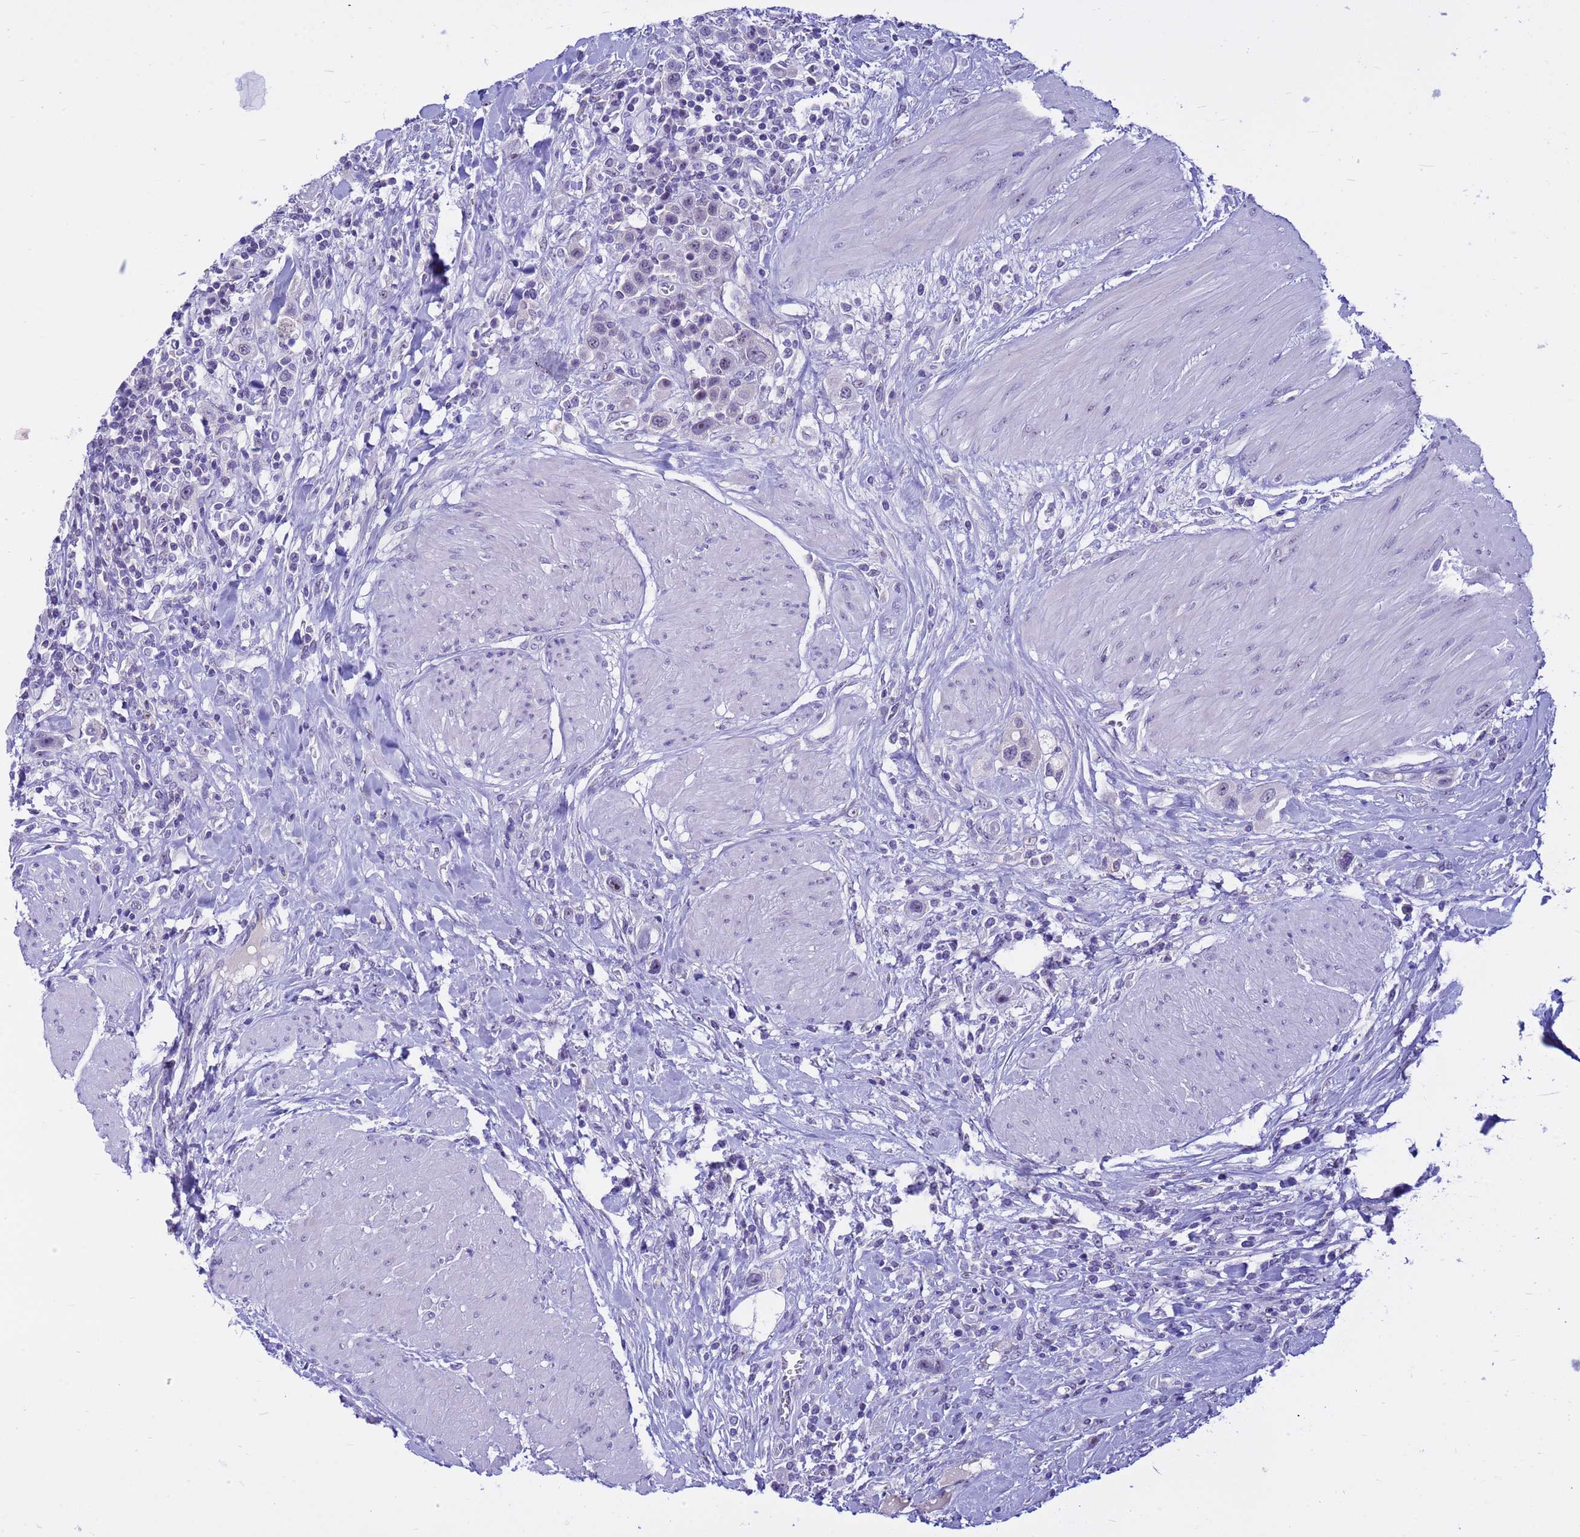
{"staining": {"intensity": "negative", "quantity": "none", "location": "none"}, "tissue": "urothelial cancer", "cell_type": "Tumor cells", "image_type": "cancer", "snomed": [{"axis": "morphology", "description": "Urothelial carcinoma, High grade"}, {"axis": "topography", "description": "Urinary bladder"}], "caption": "A micrograph of human urothelial carcinoma (high-grade) is negative for staining in tumor cells.", "gene": "DMRTC2", "patient": {"sex": "male", "age": 50}}